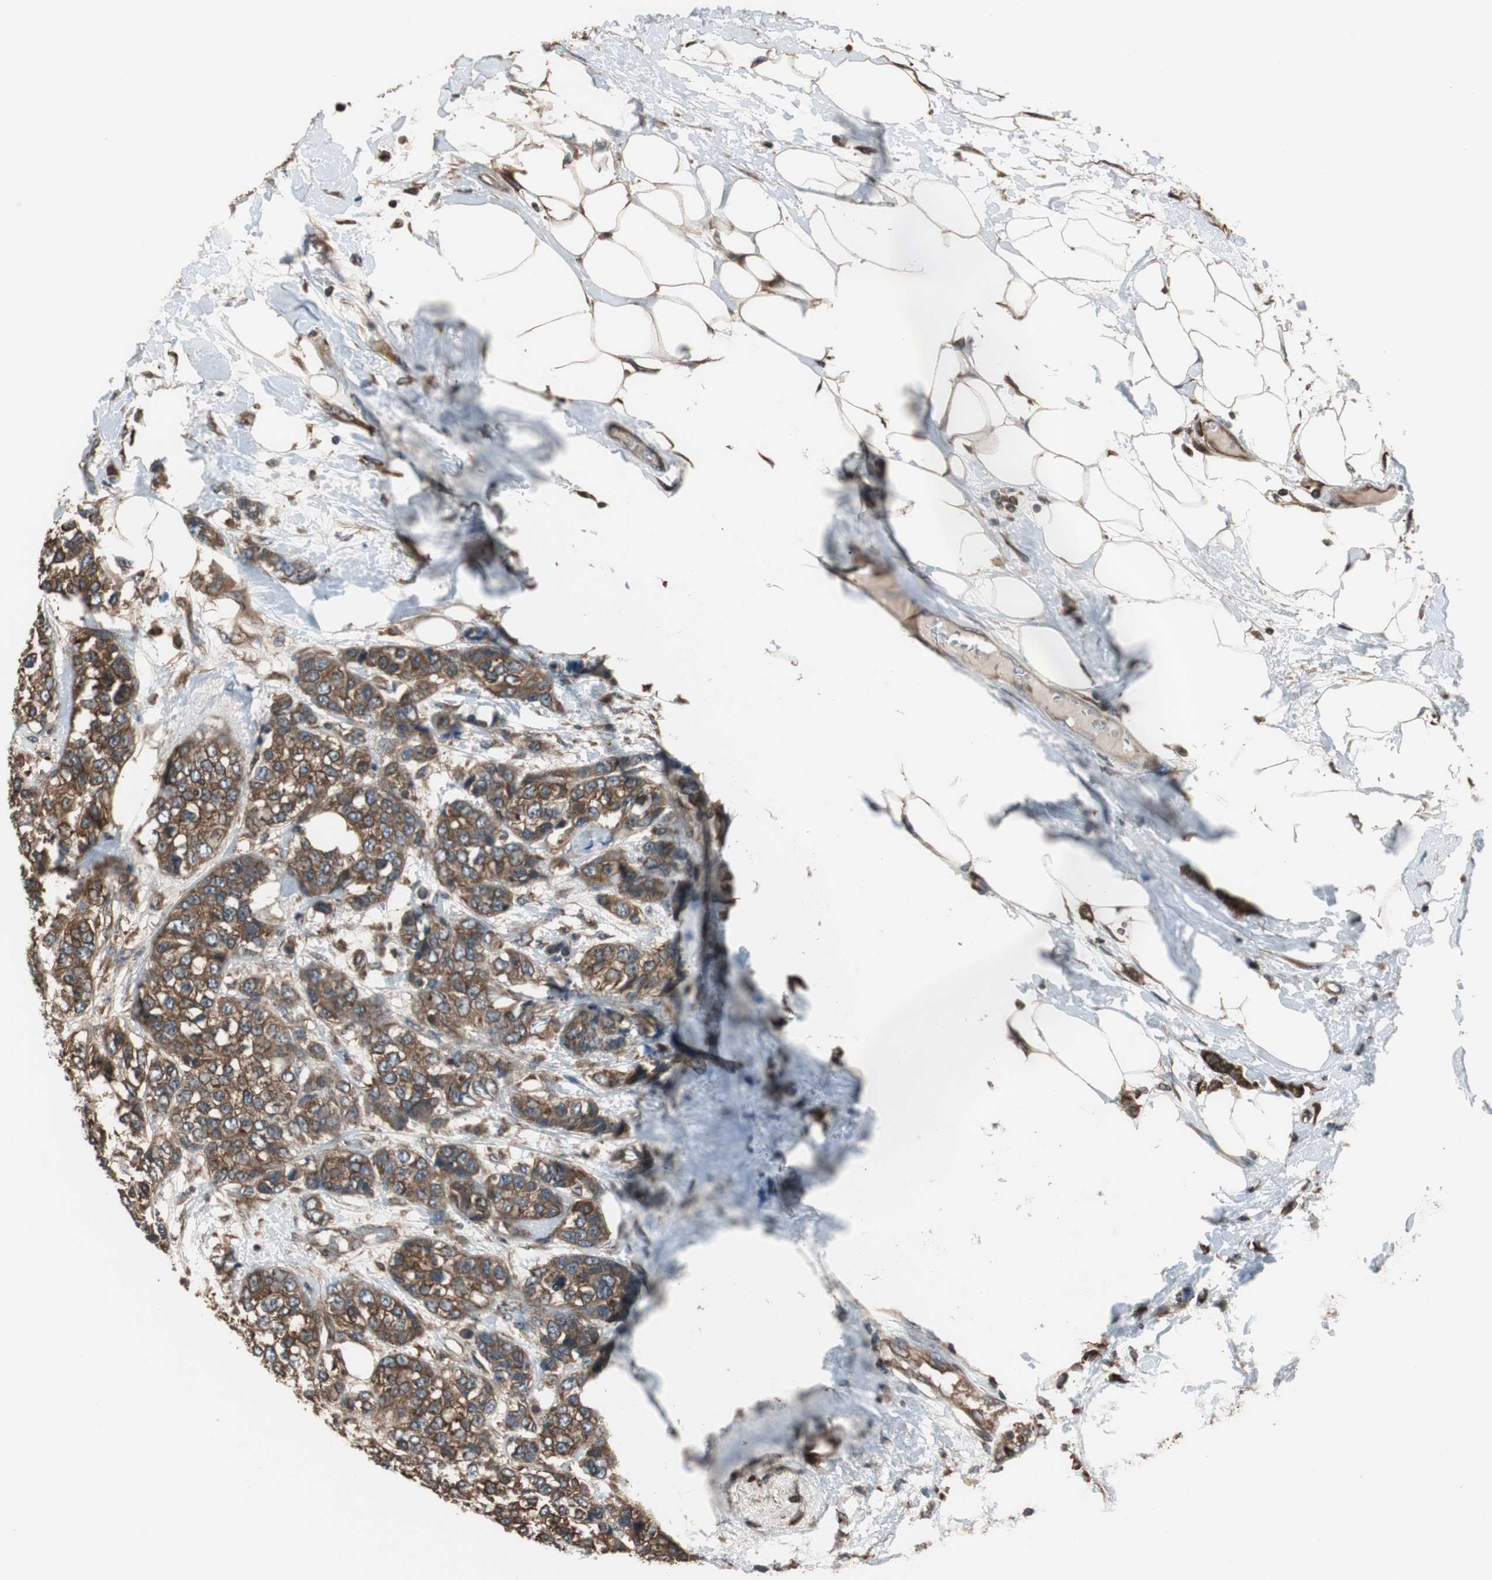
{"staining": {"intensity": "strong", "quantity": ">75%", "location": "cytoplasmic/membranous"}, "tissue": "breast cancer", "cell_type": "Tumor cells", "image_type": "cancer", "snomed": [{"axis": "morphology", "description": "Duct carcinoma"}, {"axis": "topography", "description": "Breast"}], "caption": "Breast cancer (intraductal carcinoma) stained with DAB immunohistochemistry shows high levels of strong cytoplasmic/membranous positivity in about >75% of tumor cells.", "gene": "CAPNS1", "patient": {"sex": "female", "age": 51}}